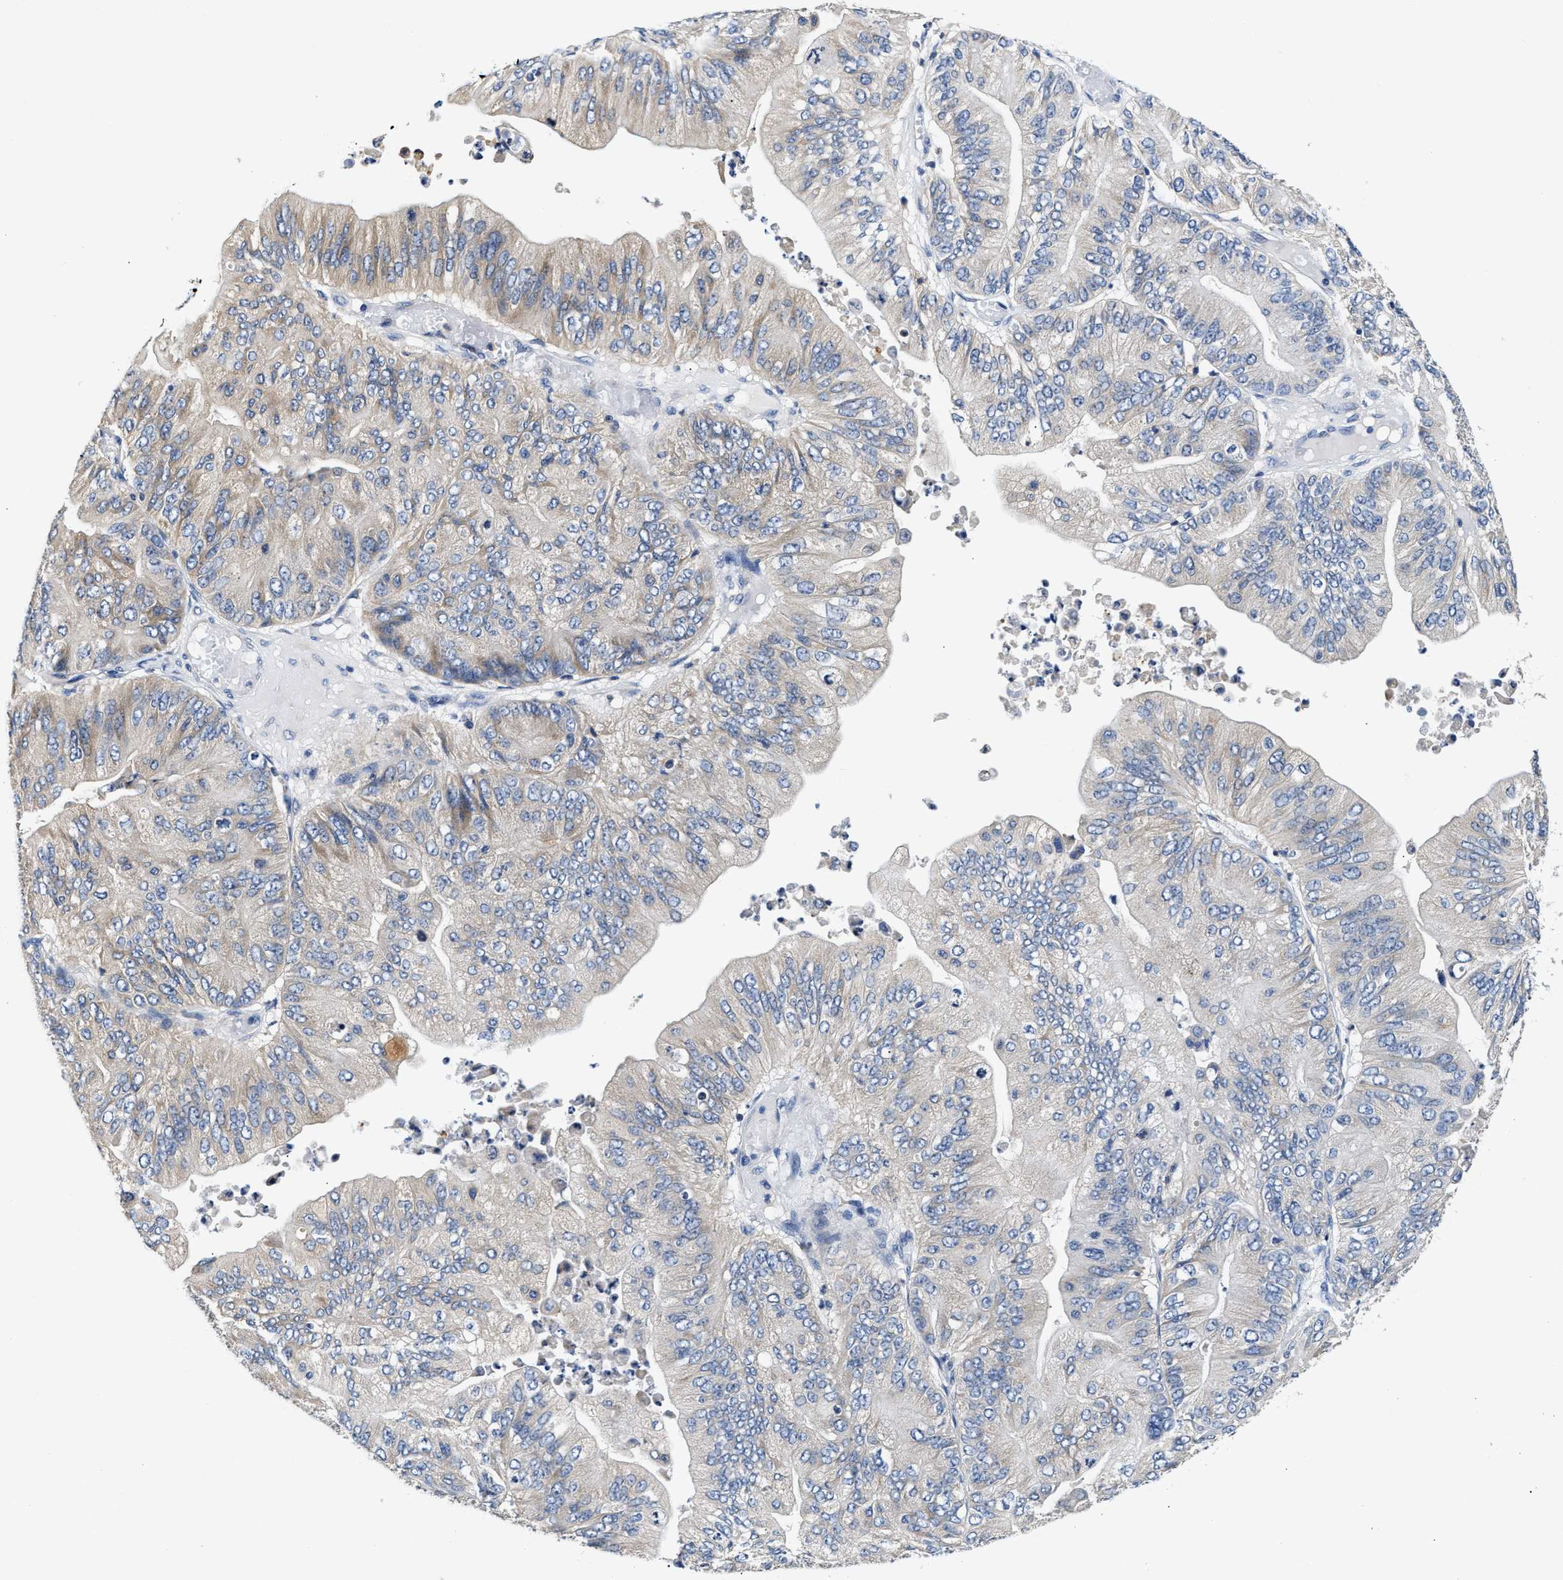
{"staining": {"intensity": "weak", "quantity": "25%-75%", "location": "cytoplasmic/membranous"}, "tissue": "ovarian cancer", "cell_type": "Tumor cells", "image_type": "cancer", "snomed": [{"axis": "morphology", "description": "Cystadenocarcinoma, mucinous, NOS"}, {"axis": "topography", "description": "Ovary"}], "caption": "Protein staining reveals weak cytoplasmic/membranous positivity in about 25%-75% of tumor cells in ovarian mucinous cystadenocarcinoma.", "gene": "FAM185A", "patient": {"sex": "female", "age": 61}}